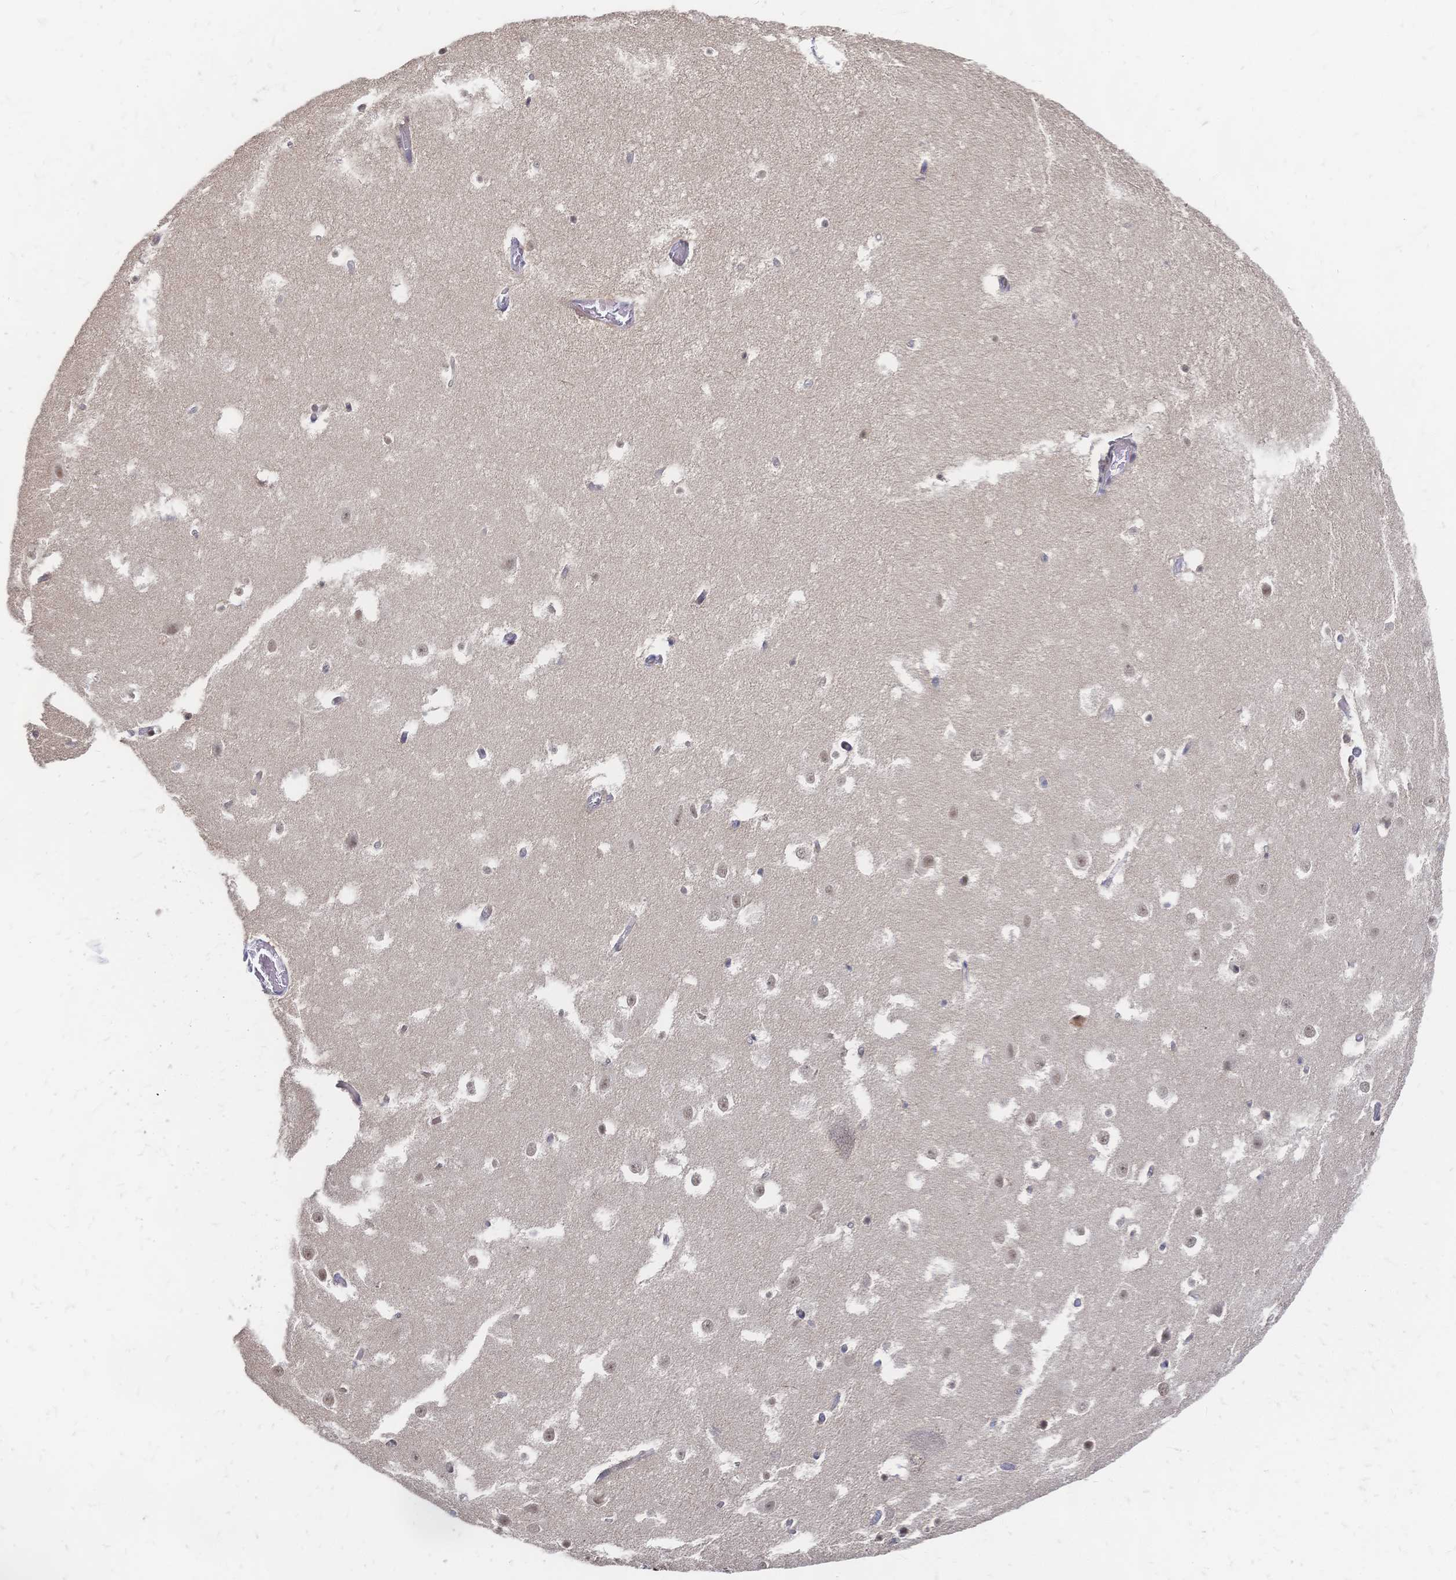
{"staining": {"intensity": "moderate", "quantity": "<25%", "location": "nuclear"}, "tissue": "hippocampus", "cell_type": "Glial cells", "image_type": "normal", "snomed": [{"axis": "morphology", "description": "Normal tissue, NOS"}, {"axis": "topography", "description": "Hippocampus"}], "caption": "The image exhibits immunohistochemical staining of normal hippocampus. There is moderate nuclear positivity is identified in approximately <25% of glial cells.", "gene": "NELFA", "patient": {"sex": "female", "age": 52}}